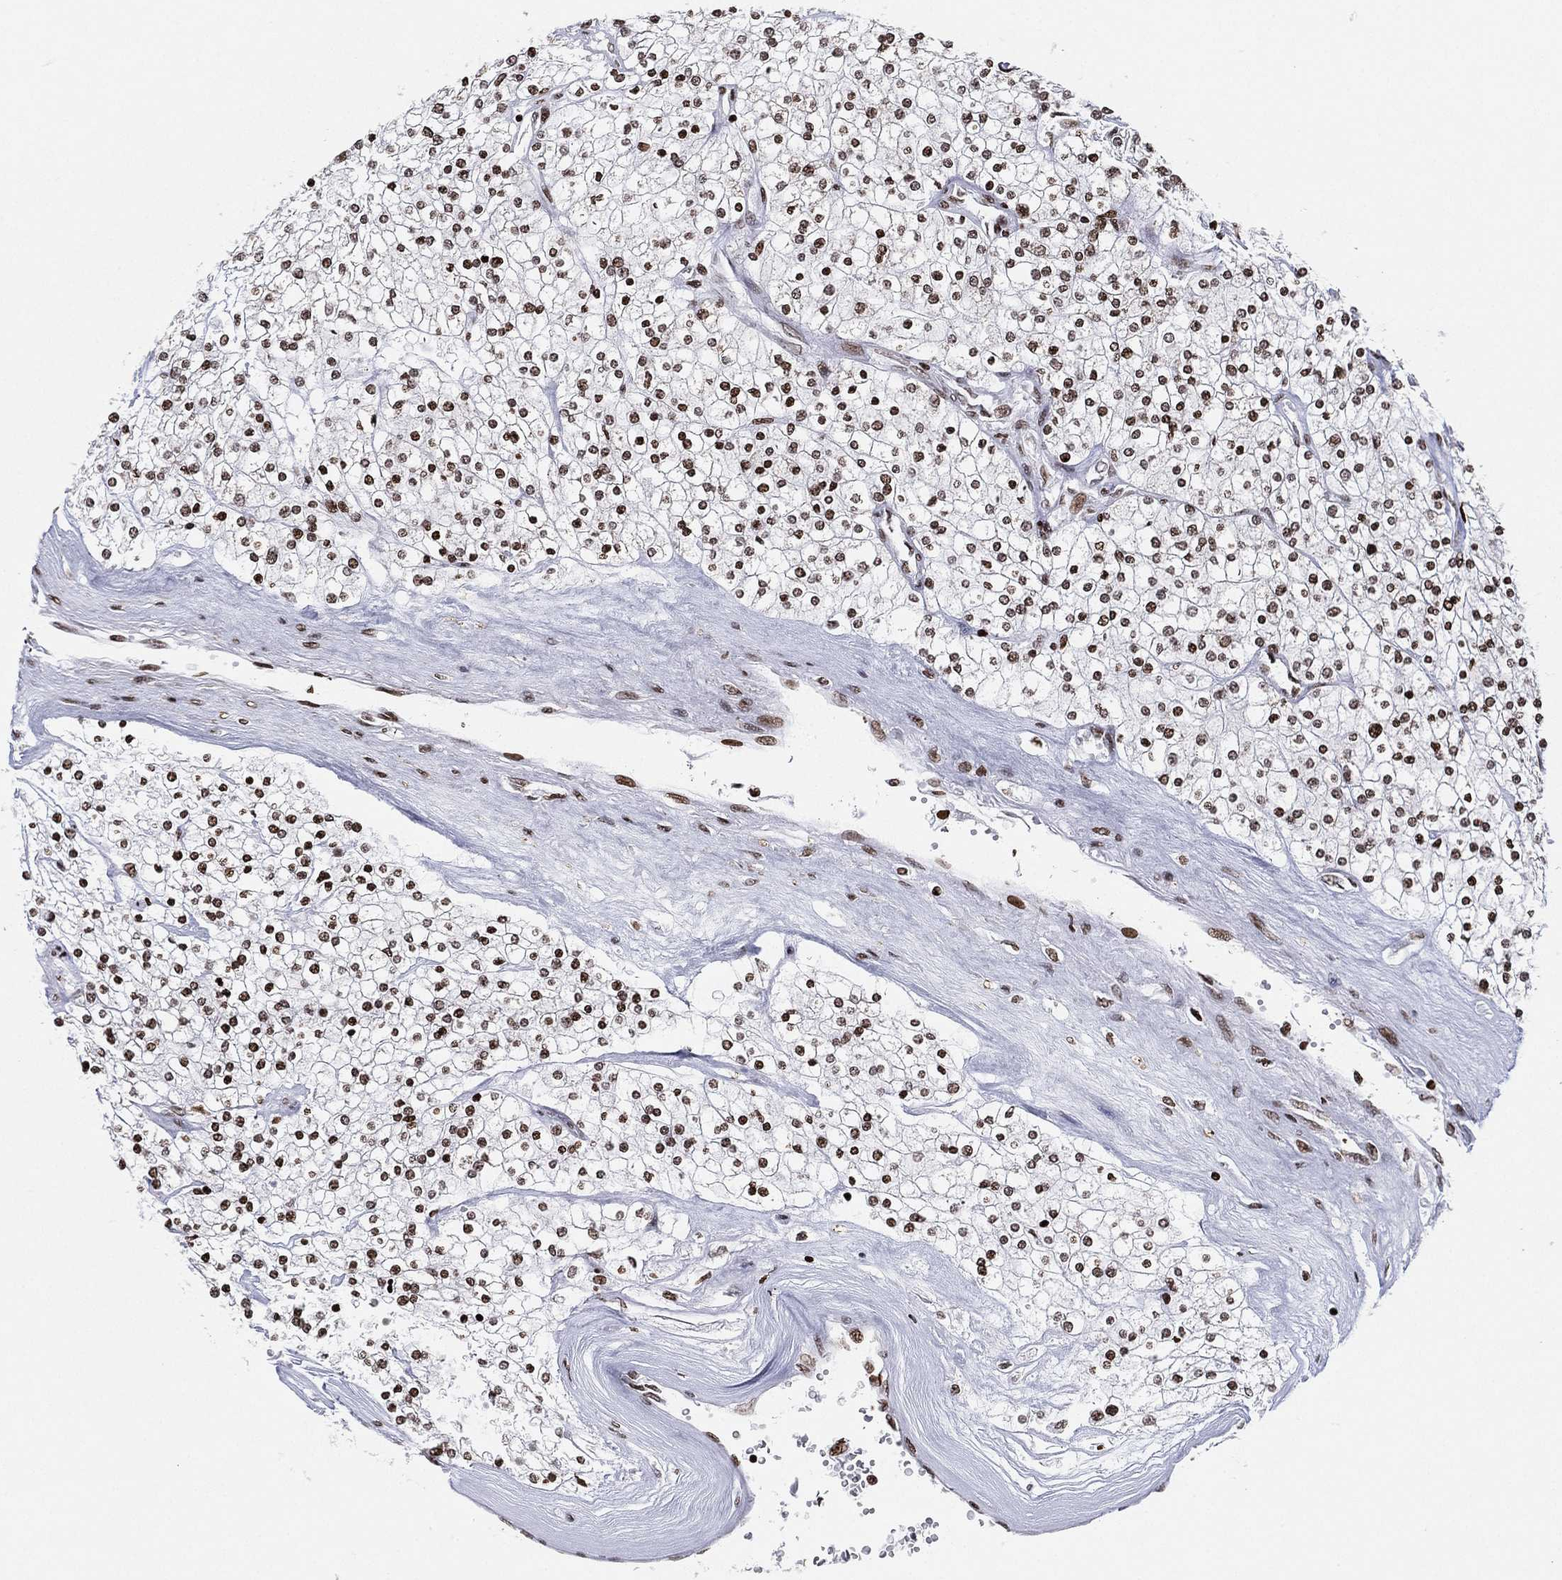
{"staining": {"intensity": "moderate", "quantity": "25%-75%", "location": "nuclear"}, "tissue": "renal cancer", "cell_type": "Tumor cells", "image_type": "cancer", "snomed": [{"axis": "morphology", "description": "Adenocarcinoma, NOS"}, {"axis": "topography", "description": "Kidney"}], "caption": "Moderate nuclear protein staining is present in approximately 25%-75% of tumor cells in adenocarcinoma (renal).", "gene": "MFSD14A", "patient": {"sex": "male", "age": 80}}